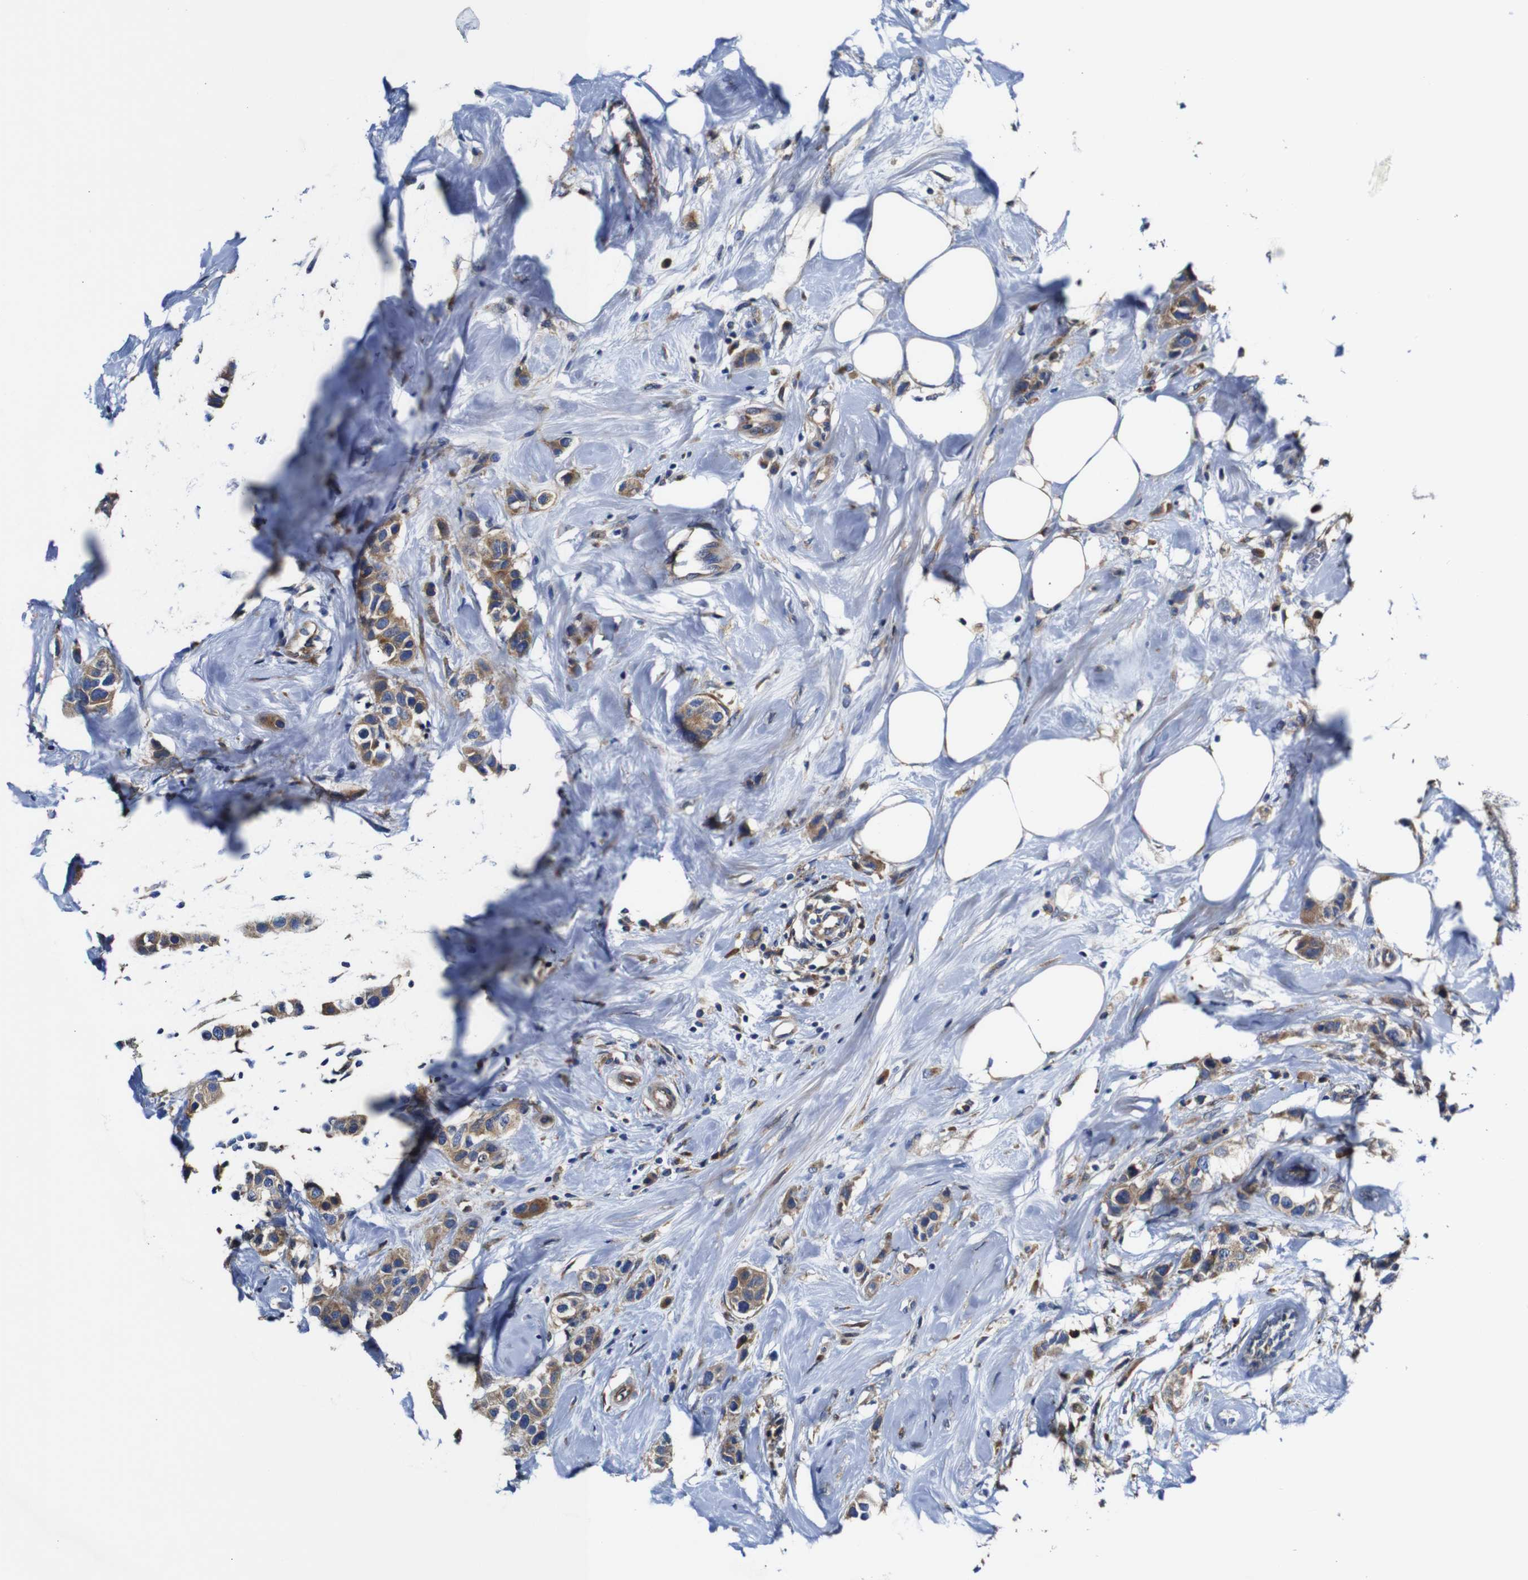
{"staining": {"intensity": "moderate", "quantity": ">75%", "location": "cytoplasmic/membranous"}, "tissue": "breast cancer", "cell_type": "Tumor cells", "image_type": "cancer", "snomed": [{"axis": "morphology", "description": "Normal tissue, NOS"}, {"axis": "morphology", "description": "Duct carcinoma"}, {"axis": "topography", "description": "Breast"}], "caption": "Breast cancer (invasive ductal carcinoma) was stained to show a protein in brown. There is medium levels of moderate cytoplasmic/membranous expression in approximately >75% of tumor cells.", "gene": "CLCC1", "patient": {"sex": "female", "age": 50}}